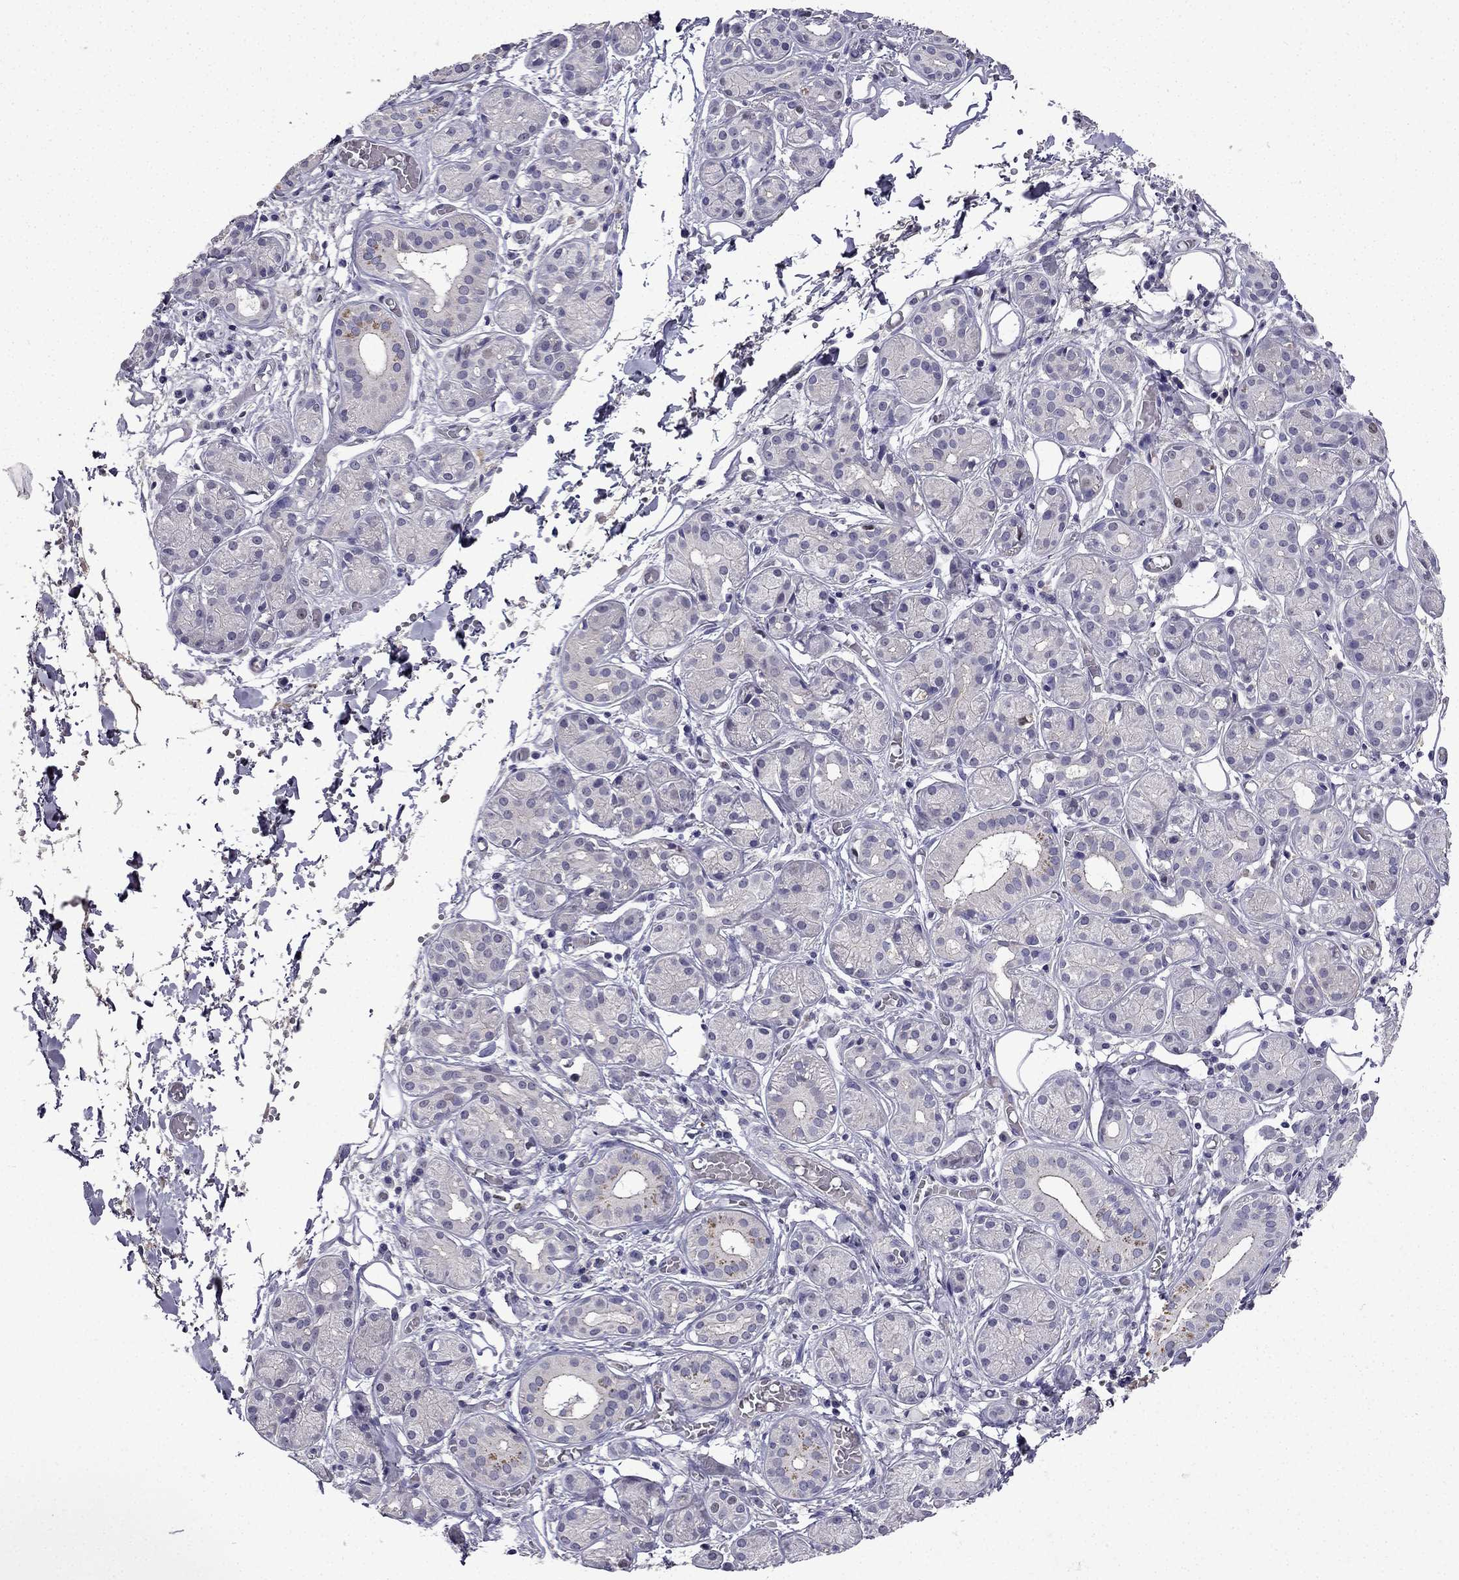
{"staining": {"intensity": "negative", "quantity": "none", "location": "none"}, "tissue": "salivary gland", "cell_type": "Glandular cells", "image_type": "normal", "snomed": [{"axis": "morphology", "description": "Normal tissue, NOS"}, {"axis": "topography", "description": "Salivary gland"}, {"axis": "topography", "description": "Peripheral nerve tissue"}], "caption": "A photomicrograph of salivary gland stained for a protein displays no brown staining in glandular cells. The staining is performed using DAB (3,3'-diaminobenzidine) brown chromogen with nuclei counter-stained in using hematoxylin.", "gene": "UHRF1", "patient": {"sex": "male", "age": 71}}